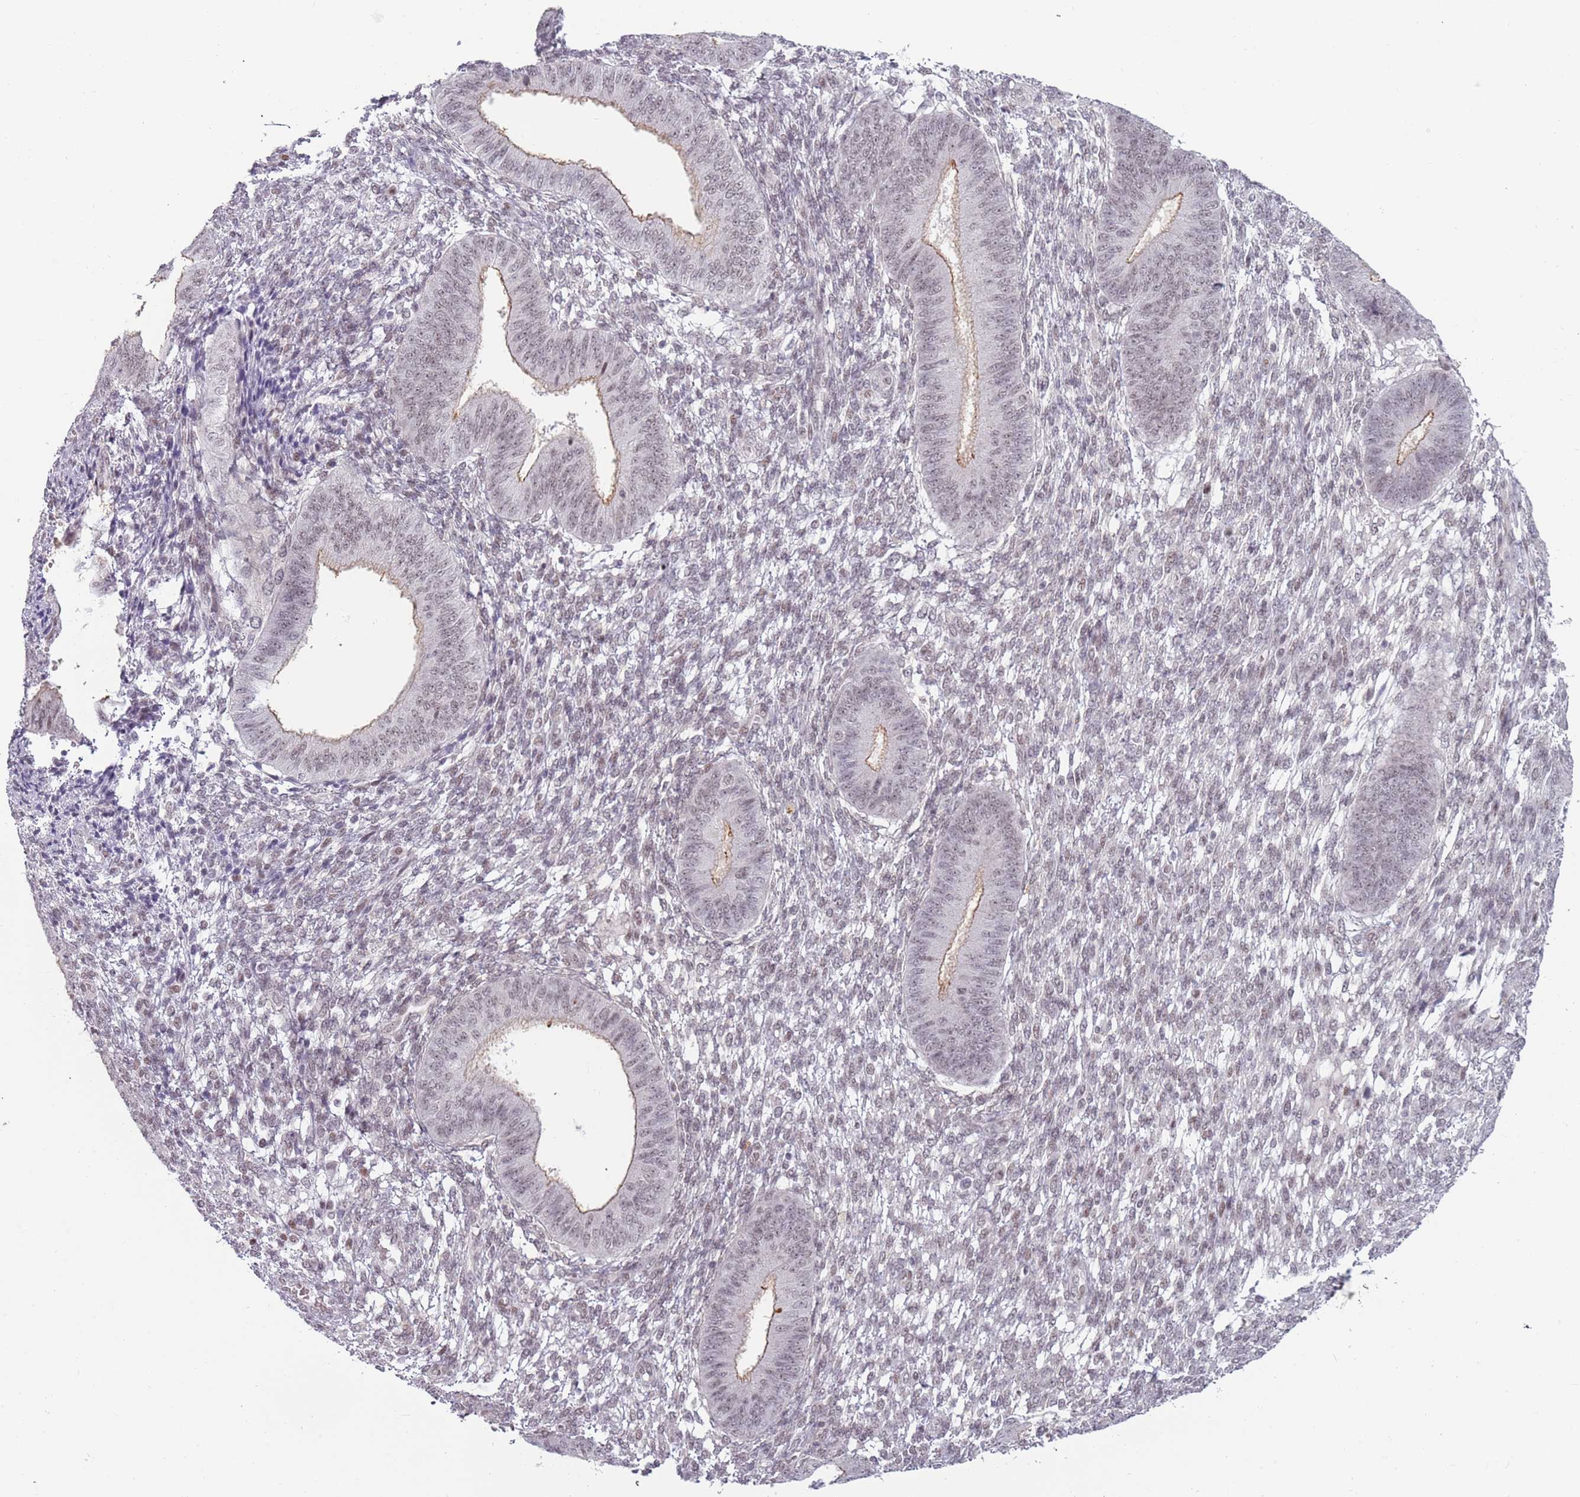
{"staining": {"intensity": "weak", "quantity": "<25%", "location": "nuclear"}, "tissue": "endometrium", "cell_type": "Cells in endometrial stroma", "image_type": "normal", "snomed": [{"axis": "morphology", "description": "Normal tissue, NOS"}, {"axis": "topography", "description": "Endometrium"}], "caption": "DAB immunohistochemical staining of unremarkable endometrium demonstrates no significant staining in cells in endometrial stroma. (DAB immunohistochemistry (IHC), high magnification).", "gene": "REXO4", "patient": {"sex": "female", "age": 49}}